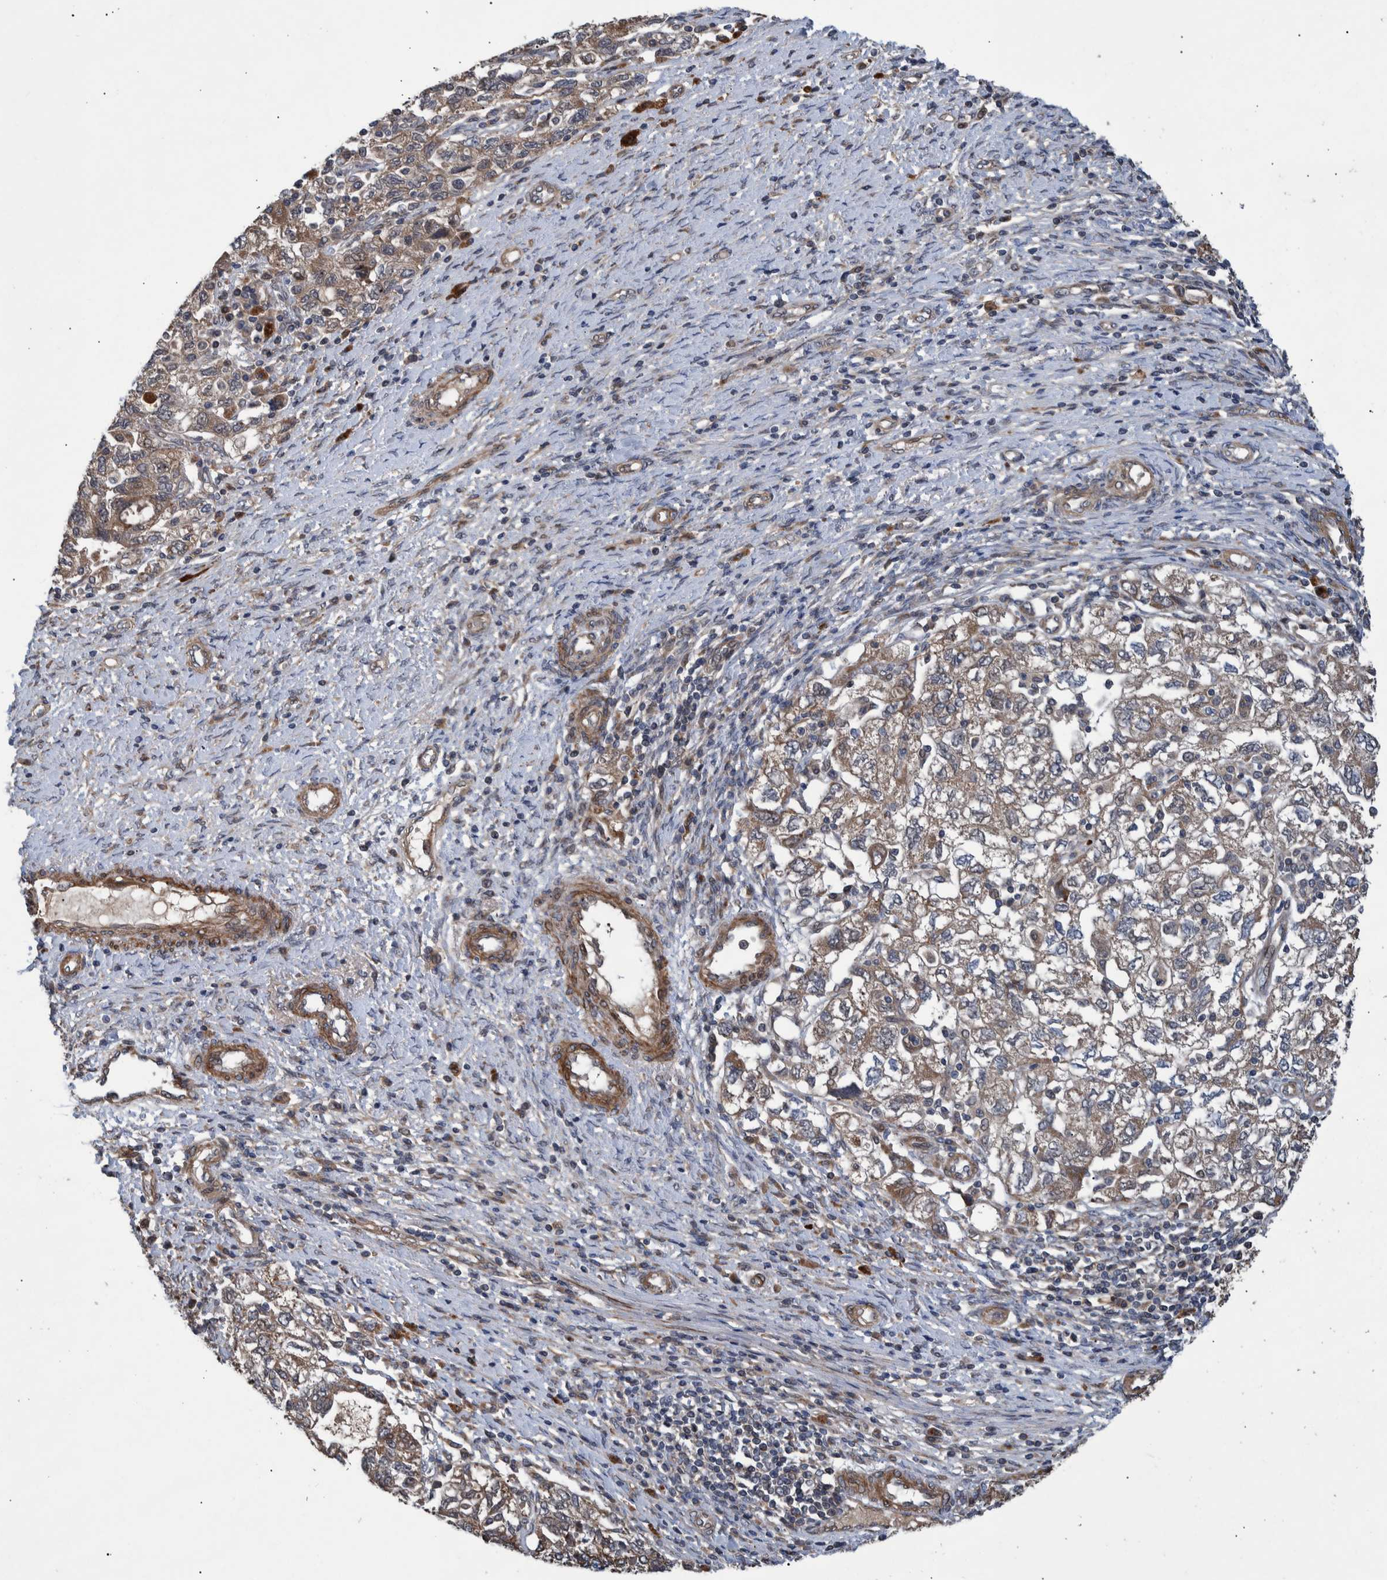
{"staining": {"intensity": "weak", "quantity": ">75%", "location": "cytoplasmic/membranous,nuclear"}, "tissue": "ovarian cancer", "cell_type": "Tumor cells", "image_type": "cancer", "snomed": [{"axis": "morphology", "description": "Carcinoma, NOS"}, {"axis": "morphology", "description": "Cystadenocarcinoma, serous, NOS"}, {"axis": "topography", "description": "Ovary"}], "caption": "Brown immunohistochemical staining in human ovarian cancer (carcinoma) shows weak cytoplasmic/membranous and nuclear positivity in approximately >75% of tumor cells. The staining was performed using DAB to visualize the protein expression in brown, while the nuclei were stained in blue with hematoxylin (Magnification: 20x).", "gene": "B3GNTL1", "patient": {"sex": "female", "age": 69}}